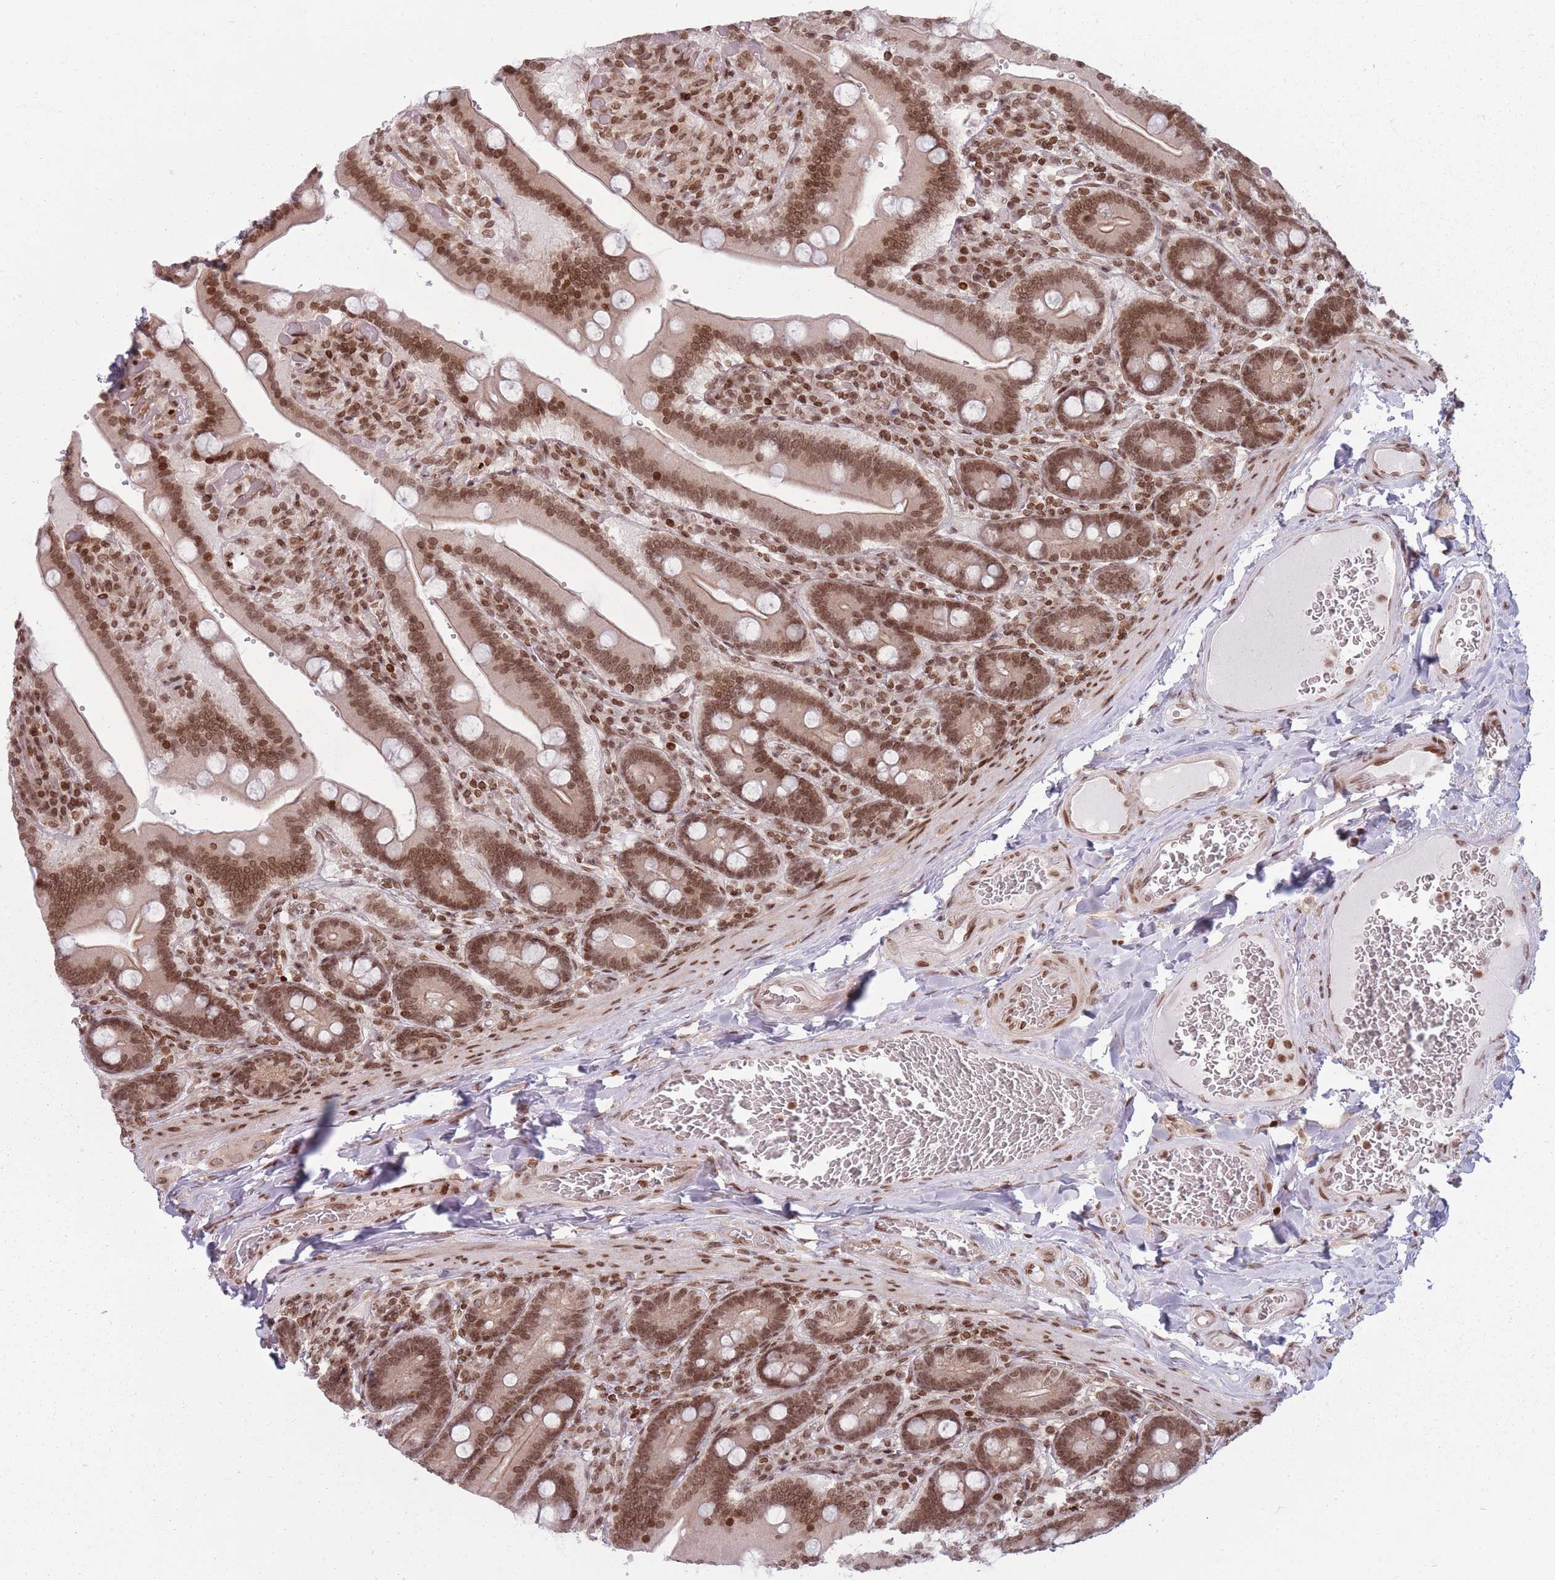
{"staining": {"intensity": "moderate", "quantity": ">75%", "location": "cytoplasmic/membranous,nuclear"}, "tissue": "duodenum", "cell_type": "Glandular cells", "image_type": "normal", "snomed": [{"axis": "morphology", "description": "Normal tissue, NOS"}, {"axis": "topography", "description": "Duodenum"}], "caption": "The histopathology image displays immunohistochemical staining of unremarkable duodenum. There is moderate cytoplasmic/membranous,nuclear positivity is seen in about >75% of glandular cells. The protein is shown in brown color, while the nuclei are stained blue.", "gene": "TMC6", "patient": {"sex": "female", "age": 62}}